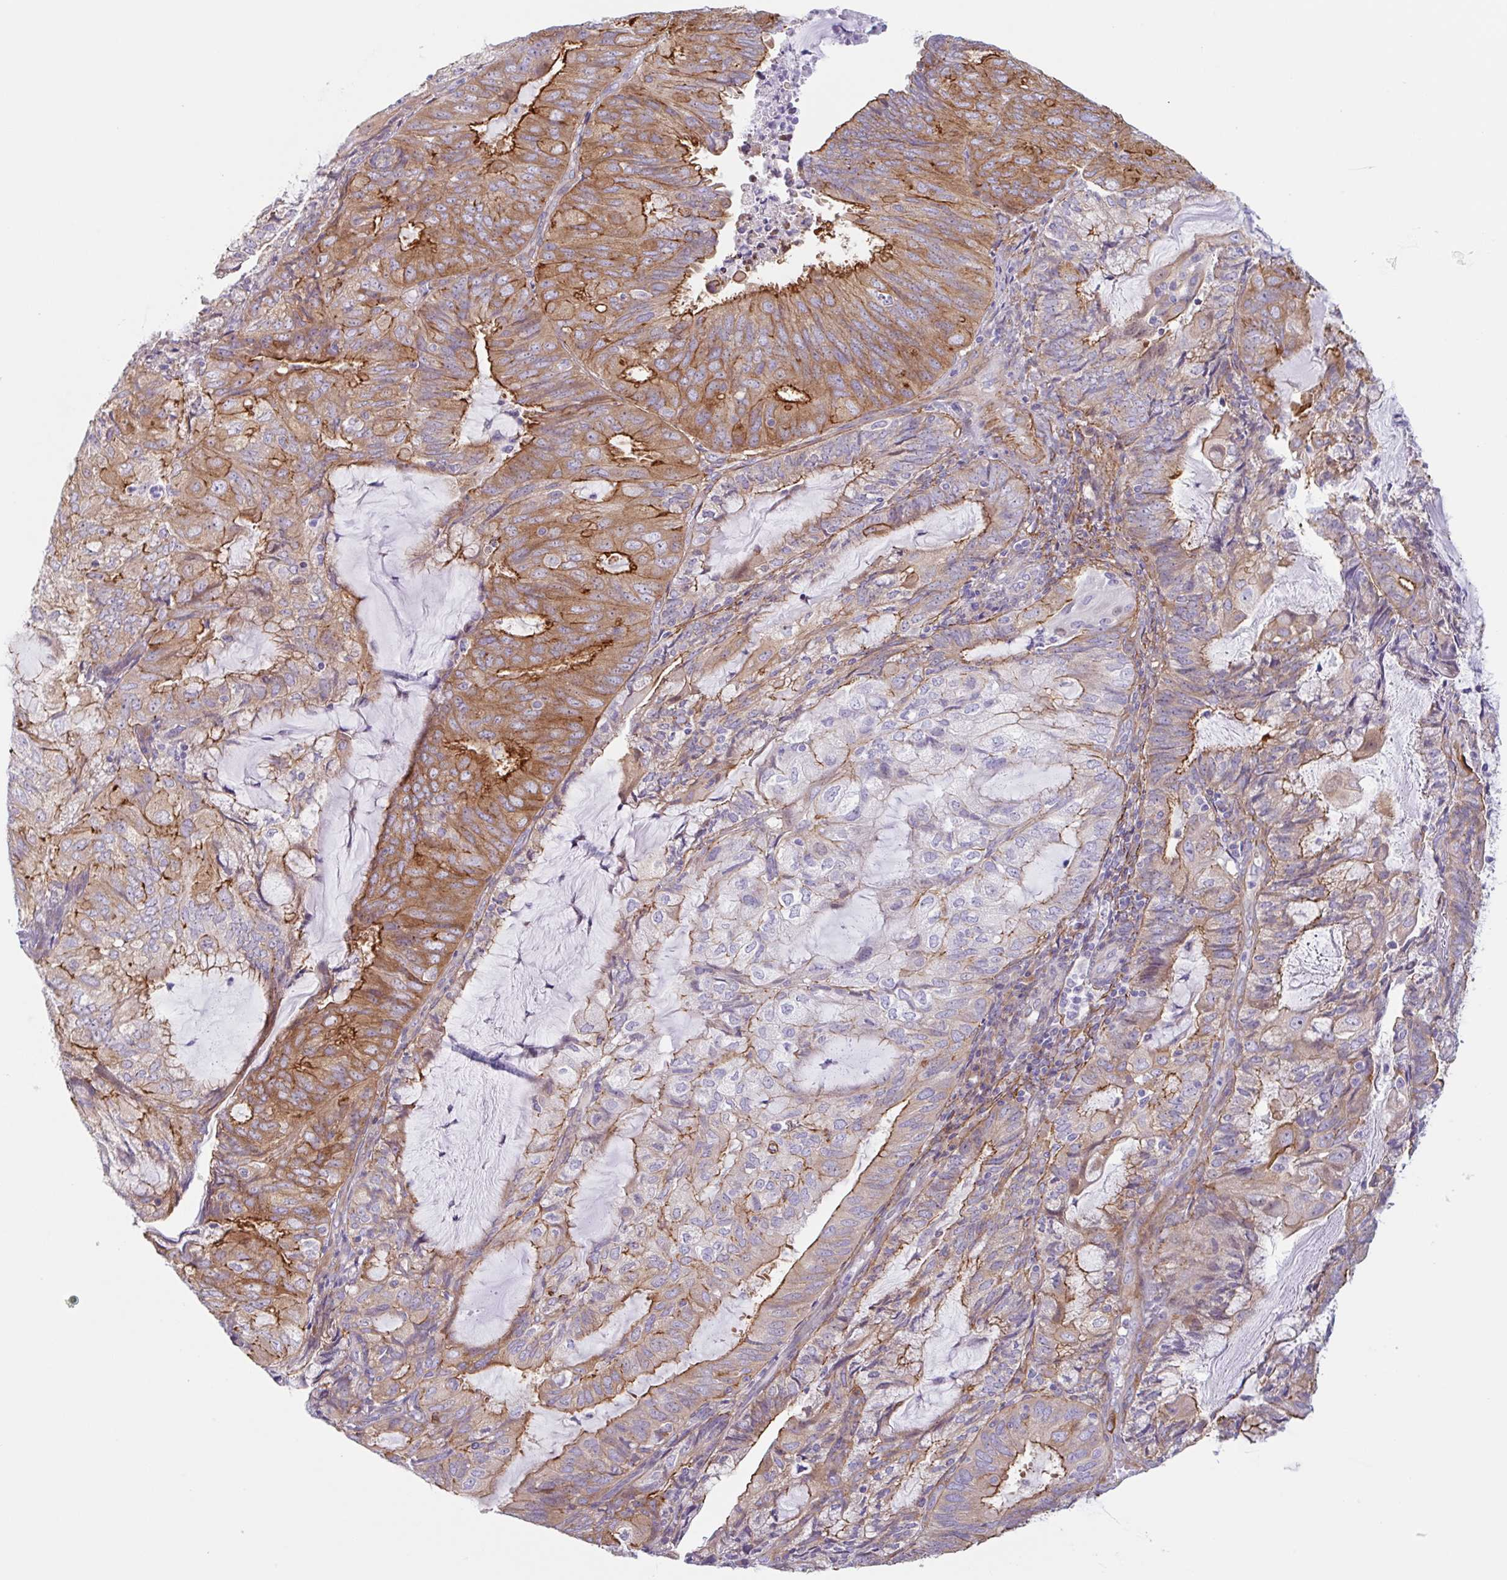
{"staining": {"intensity": "moderate", "quantity": "25%-75%", "location": "cytoplasmic/membranous"}, "tissue": "endometrial cancer", "cell_type": "Tumor cells", "image_type": "cancer", "snomed": [{"axis": "morphology", "description": "Adenocarcinoma, NOS"}, {"axis": "topography", "description": "Endometrium"}], "caption": "The image reveals immunohistochemical staining of endometrial cancer. There is moderate cytoplasmic/membranous positivity is appreciated in approximately 25%-75% of tumor cells.", "gene": "MYH10", "patient": {"sex": "female", "age": 81}}